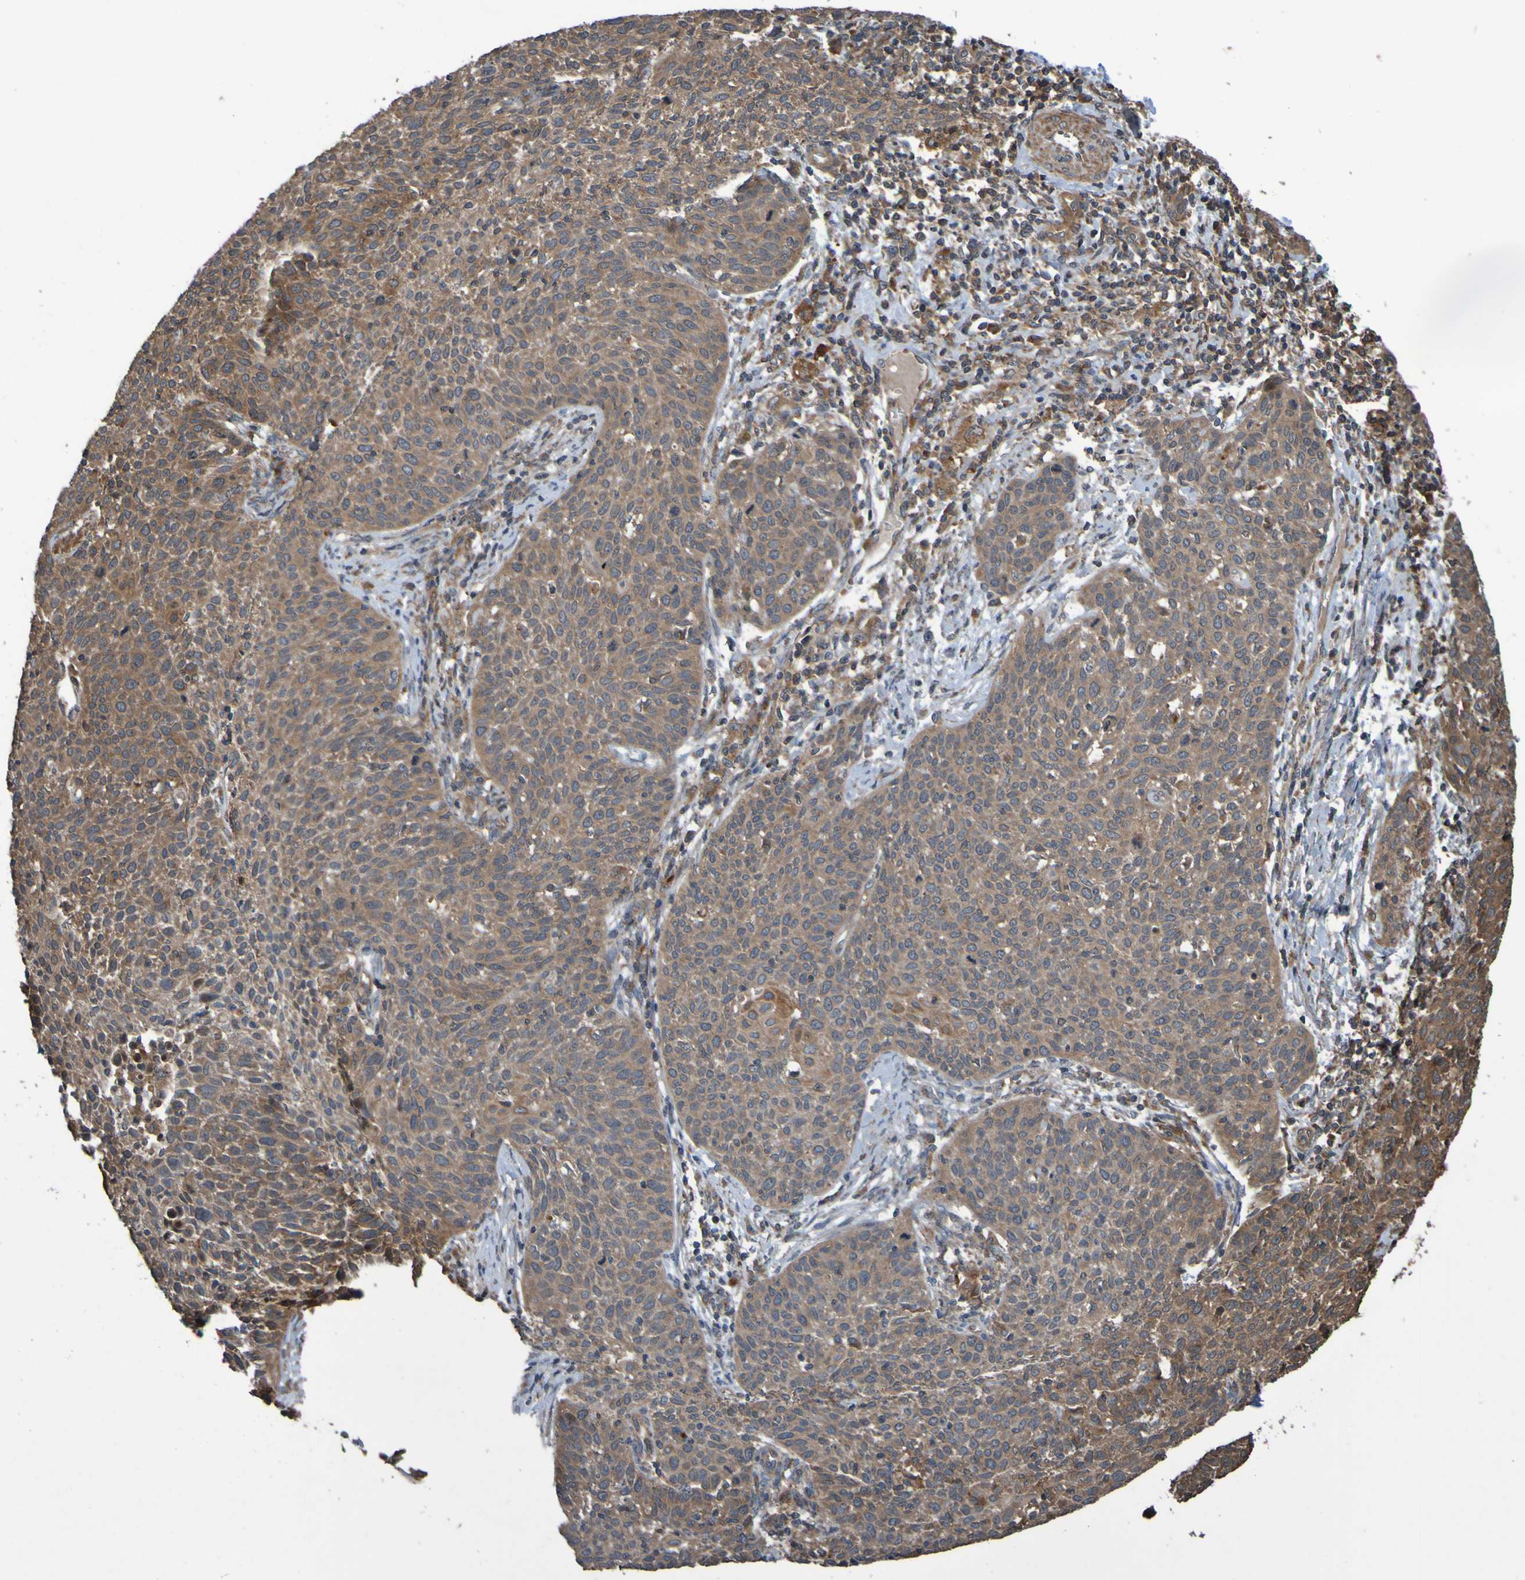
{"staining": {"intensity": "moderate", "quantity": ">75%", "location": "cytoplasmic/membranous"}, "tissue": "cervical cancer", "cell_type": "Tumor cells", "image_type": "cancer", "snomed": [{"axis": "morphology", "description": "Squamous cell carcinoma, NOS"}, {"axis": "topography", "description": "Cervix"}], "caption": "Cervical cancer (squamous cell carcinoma) tissue demonstrates moderate cytoplasmic/membranous expression in about >75% of tumor cells, visualized by immunohistochemistry. Using DAB (brown) and hematoxylin (blue) stains, captured at high magnification using brightfield microscopy.", "gene": "UCN", "patient": {"sex": "female", "age": 38}}